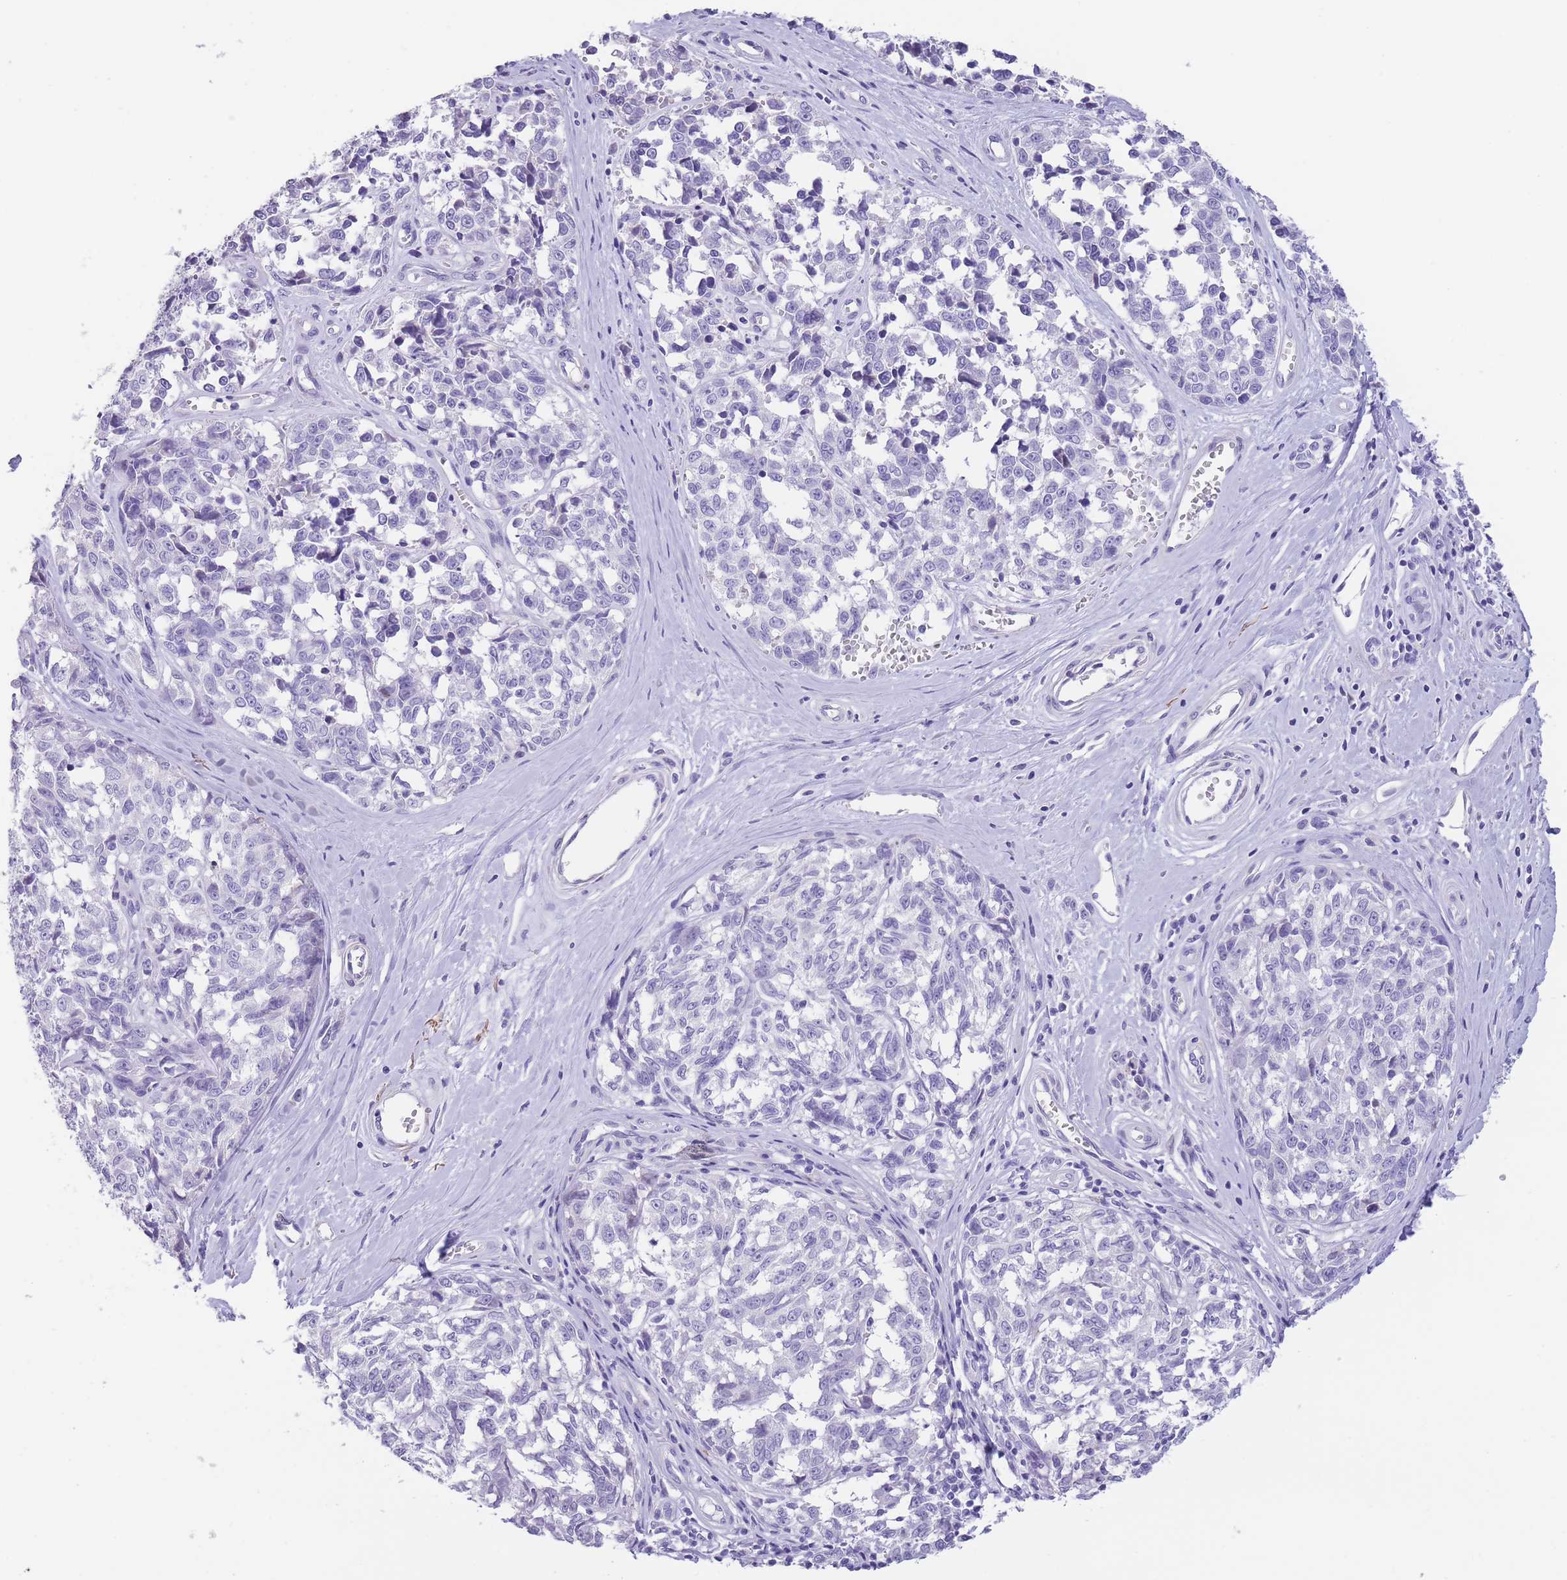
{"staining": {"intensity": "negative", "quantity": "none", "location": "none"}, "tissue": "melanoma", "cell_type": "Tumor cells", "image_type": "cancer", "snomed": [{"axis": "morphology", "description": "Normal tissue, NOS"}, {"axis": "morphology", "description": "Malignant melanoma, NOS"}, {"axis": "topography", "description": "Skin"}], "caption": "Immunohistochemistry micrograph of neoplastic tissue: malignant melanoma stained with DAB exhibits no significant protein staining in tumor cells. (Brightfield microscopy of DAB (3,3'-diaminobenzidine) immunohistochemistry (IHC) at high magnification).", "gene": "RAI2", "patient": {"sex": "female", "age": 64}}